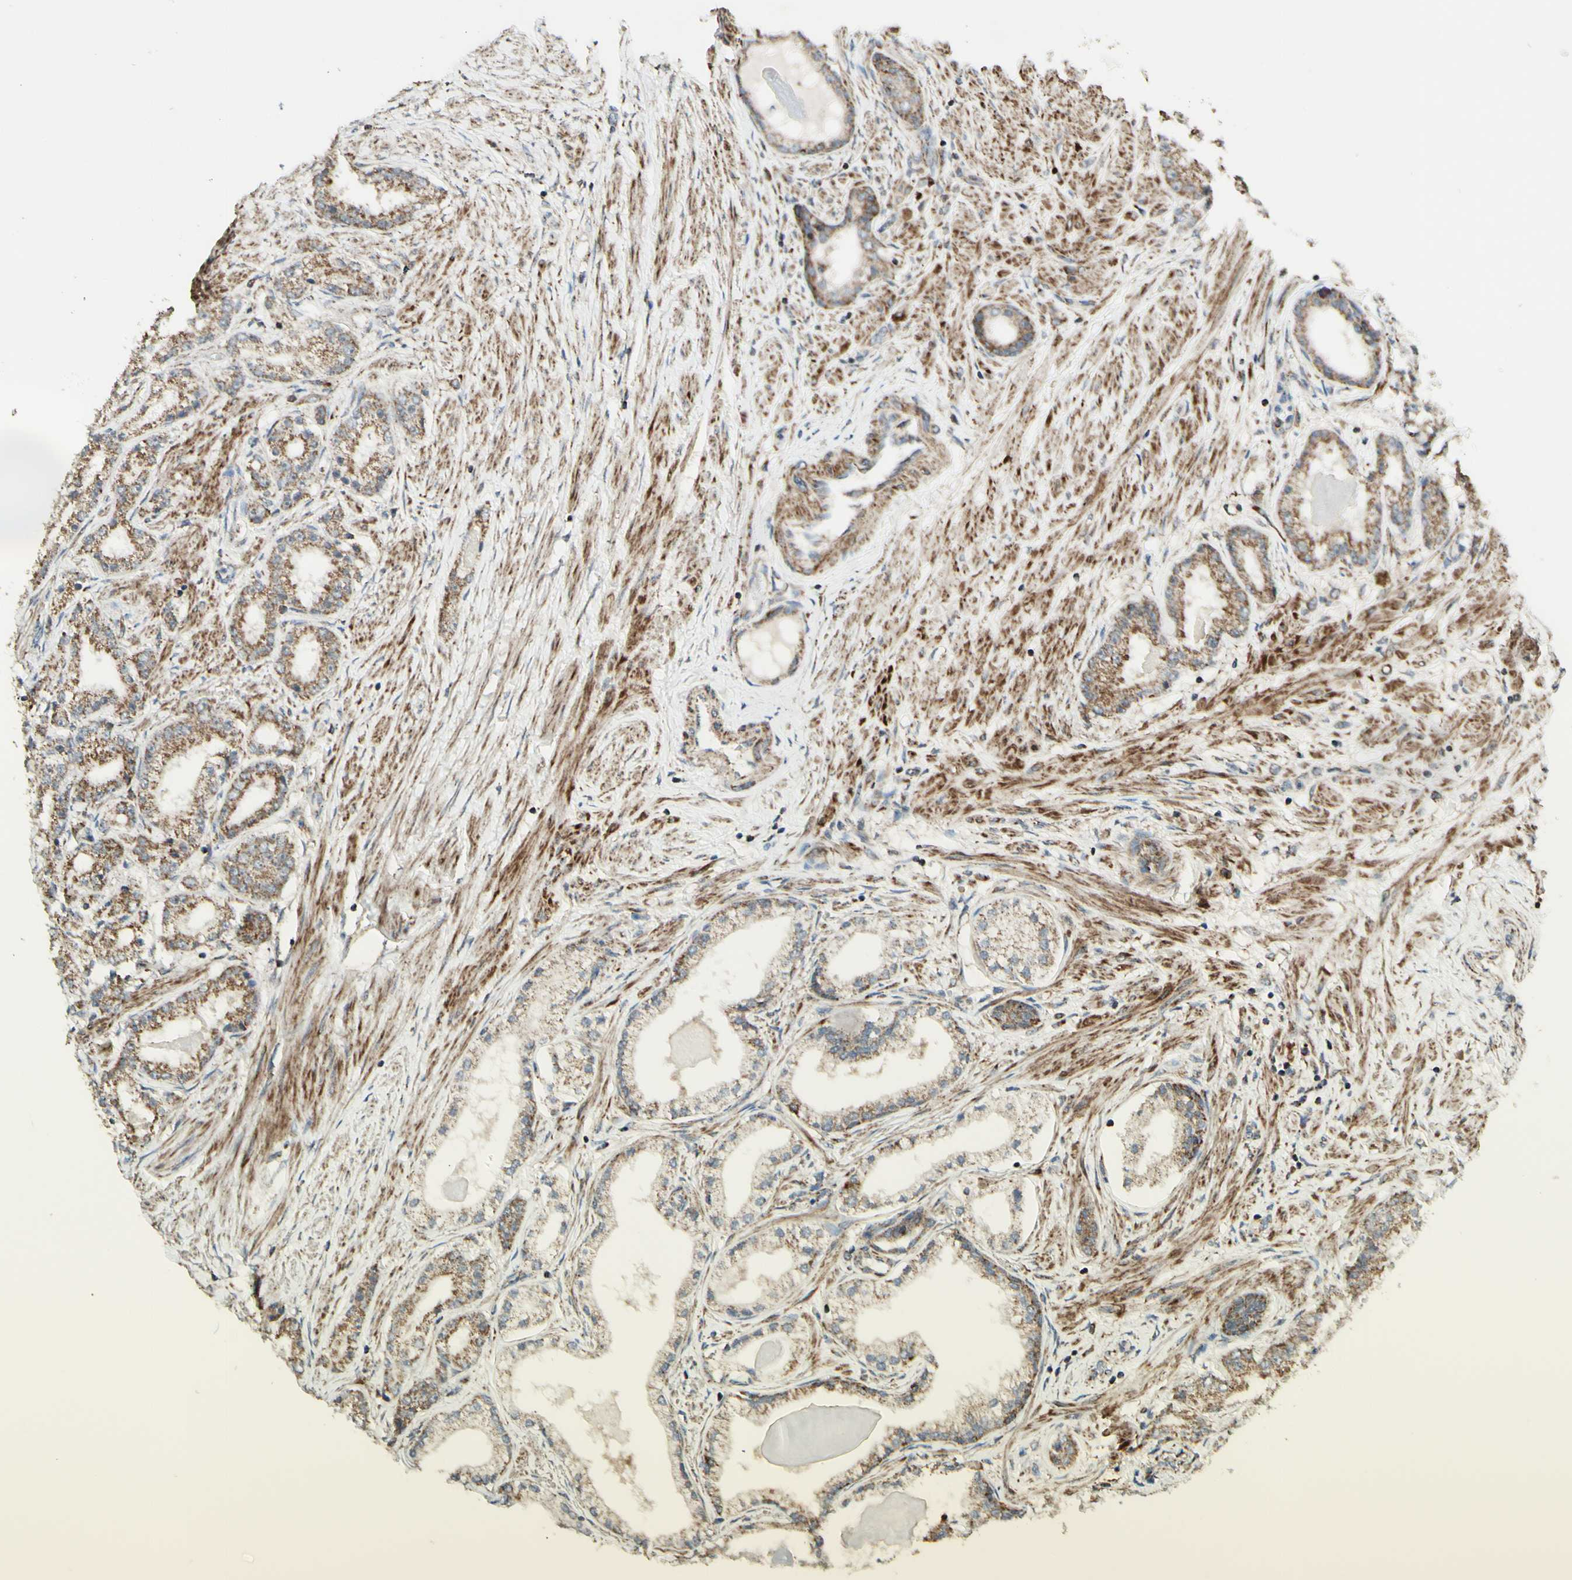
{"staining": {"intensity": "weak", "quantity": ">75%", "location": "cytoplasmic/membranous"}, "tissue": "prostate cancer", "cell_type": "Tumor cells", "image_type": "cancer", "snomed": [{"axis": "morphology", "description": "Adenocarcinoma, Low grade"}, {"axis": "topography", "description": "Prostate"}], "caption": "Immunohistochemical staining of low-grade adenocarcinoma (prostate) shows low levels of weak cytoplasmic/membranous expression in approximately >75% of tumor cells.", "gene": "DHRS3", "patient": {"sex": "male", "age": 63}}